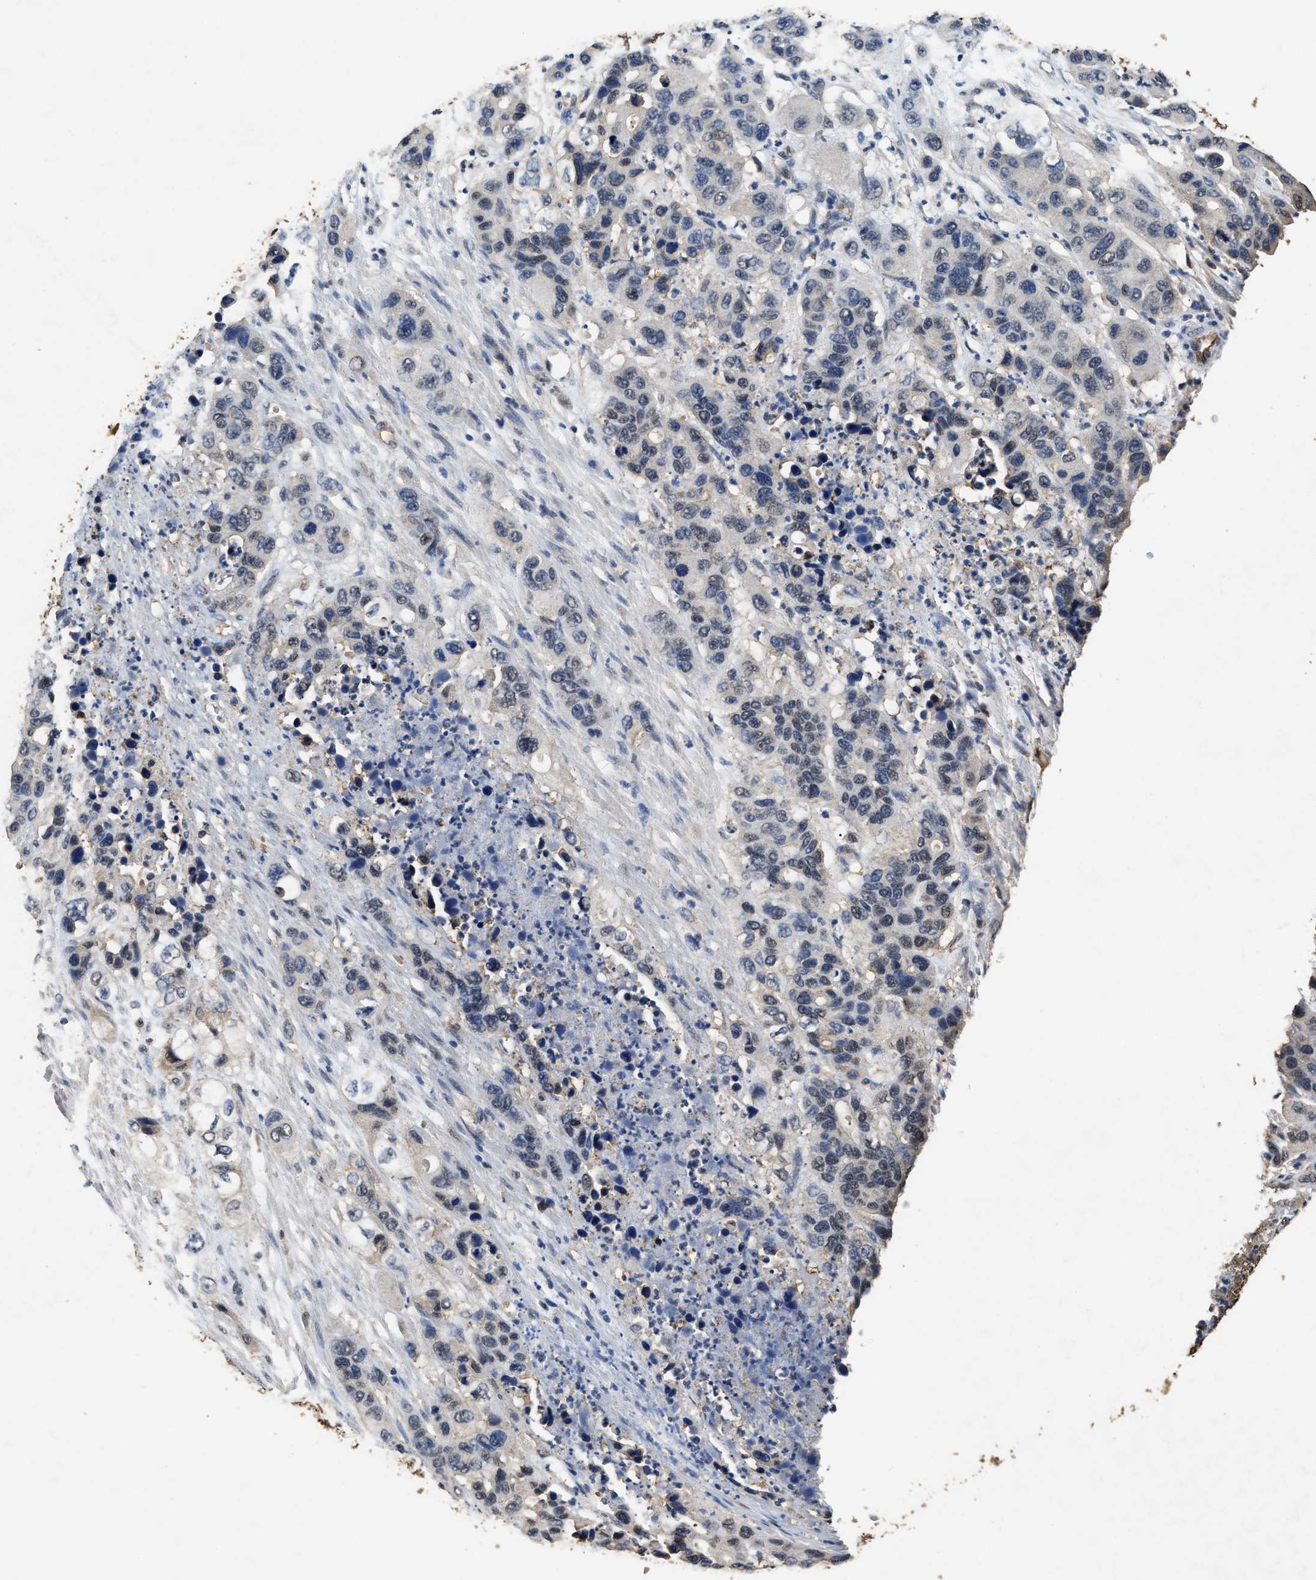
{"staining": {"intensity": "weak", "quantity": "<25%", "location": "nuclear"}, "tissue": "pancreatic cancer", "cell_type": "Tumor cells", "image_type": "cancer", "snomed": [{"axis": "morphology", "description": "Adenocarcinoma, NOS"}, {"axis": "topography", "description": "Pancreas"}], "caption": "Immunohistochemical staining of pancreatic adenocarcinoma reveals no significant expression in tumor cells.", "gene": "YWHAE", "patient": {"sex": "female", "age": 71}}